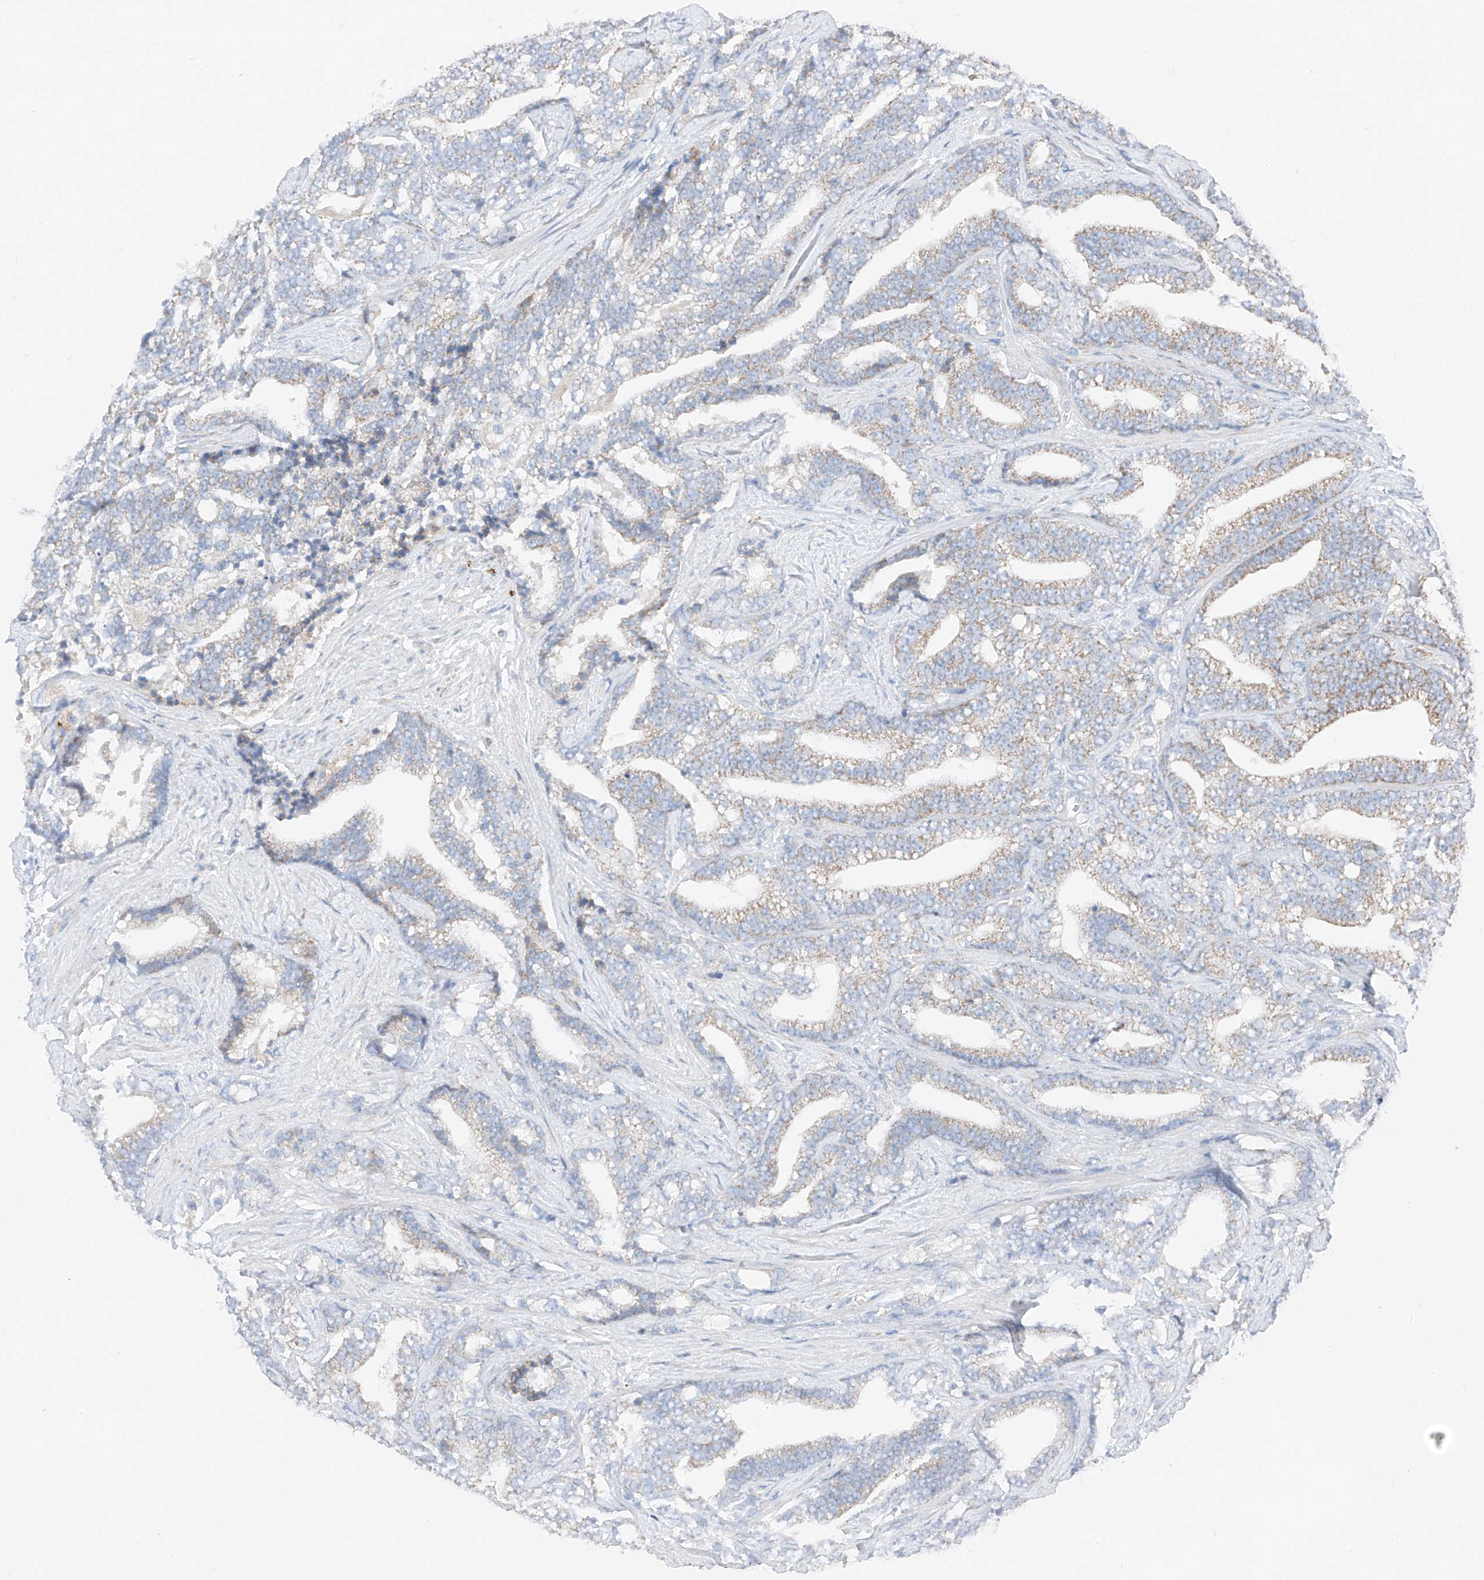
{"staining": {"intensity": "weak", "quantity": "<25%", "location": "cytoplasmic/membranous"}, "tissue": "prostate cancer", "cell_type": "Tumor cells", "image_type": "cancer", "snomed": [{"axis": "morphology", "description": "Adenocarcinoma, High grade"}, {"axis": "topography", "description": "Prostate and seminal vesicle, NOS"}], "caption": "Immunohistochemistry (IHC) image of prostate cancer stained for a protein (brown), which demonstrates no staining in tumor cells.", "gene": "MRAP", "patient": {"sex": "male", "age": 67}}